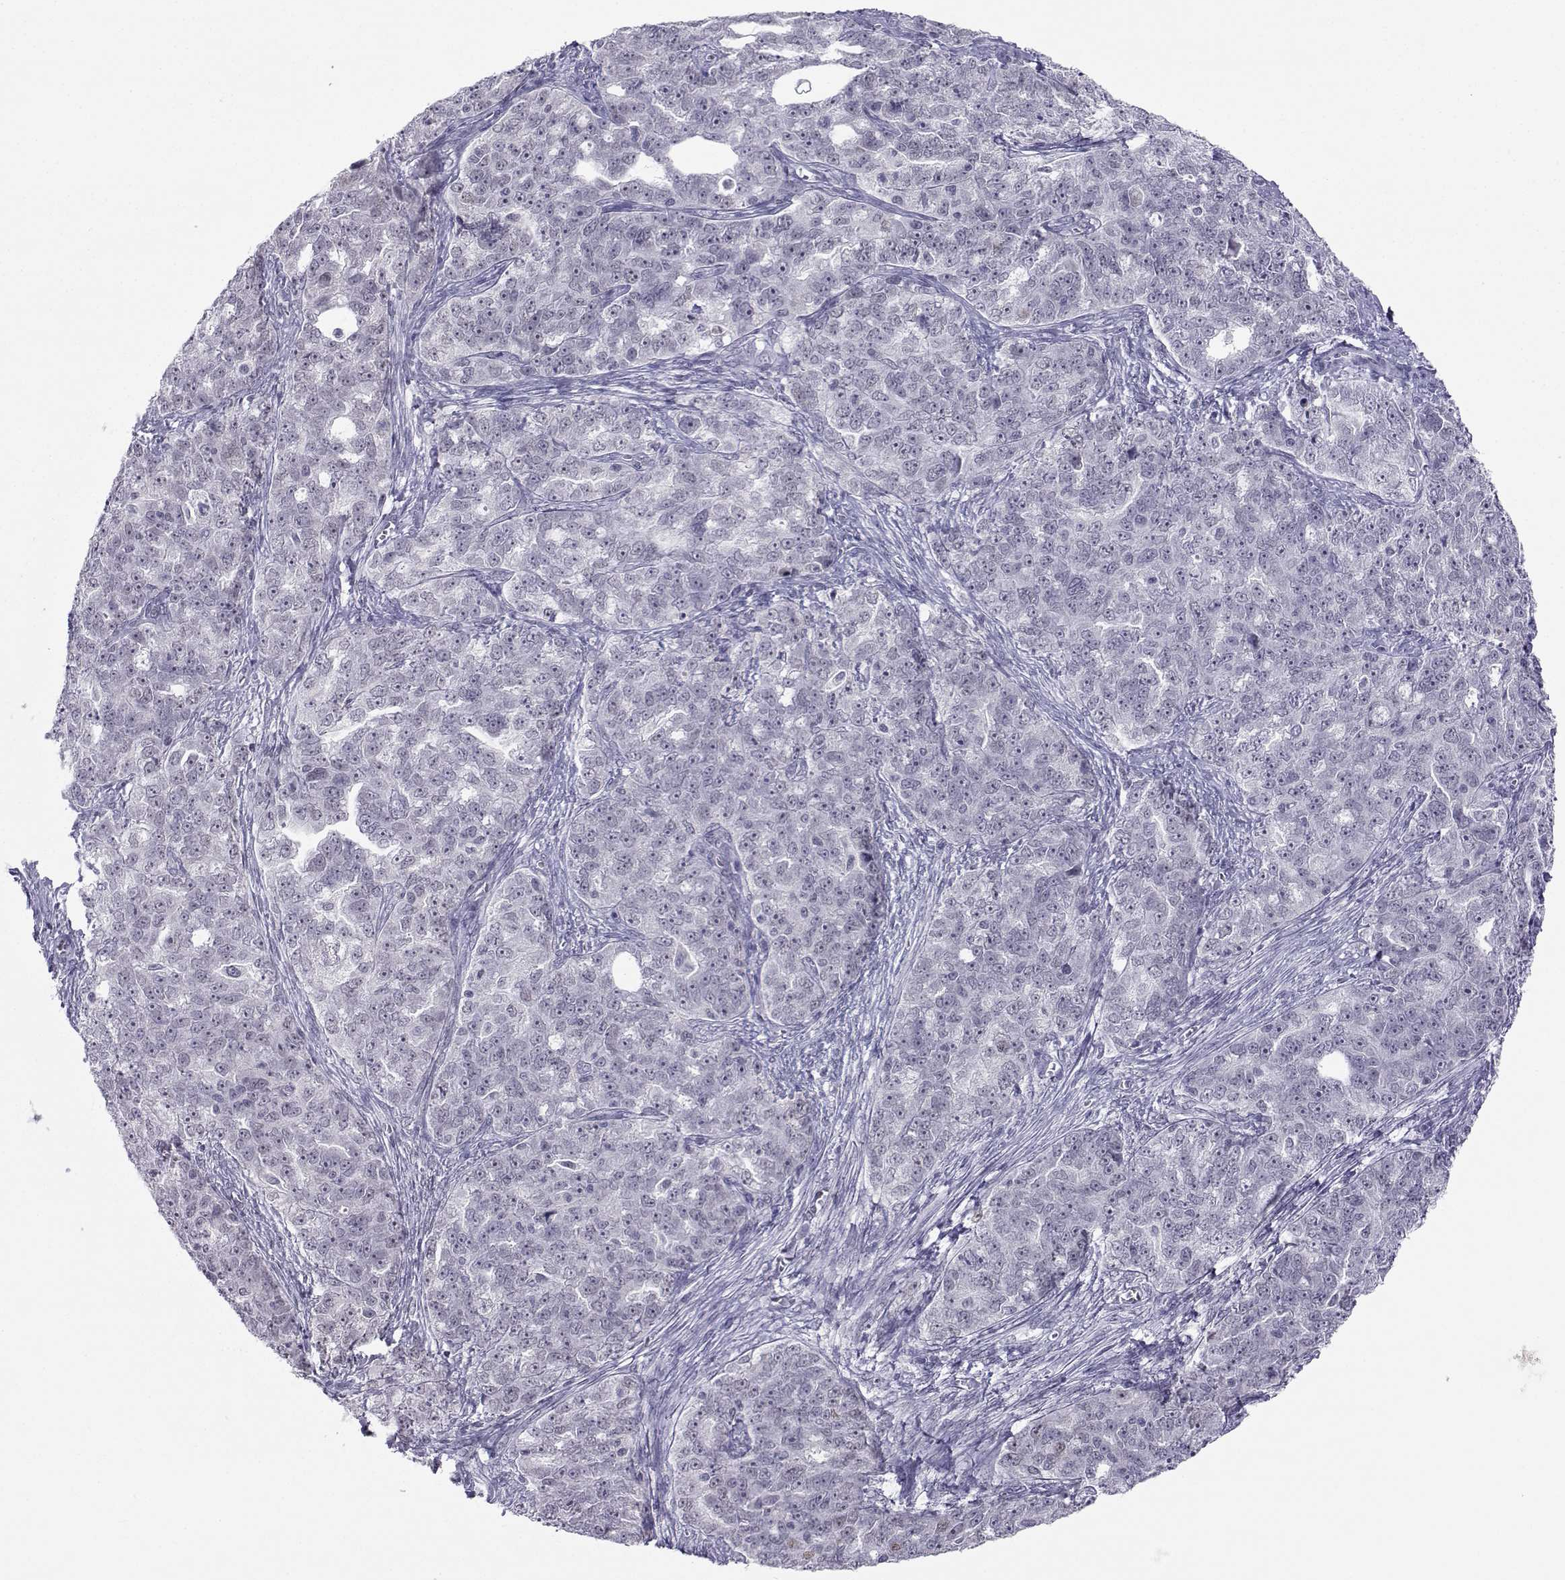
{"staining": {"intensity": "negative", "quantity": "none", "location": "none"}, "tissue": "ovarian cancer", "cell_type": "Tumor cells", "image_type": "cancer", "snomed": [{"axis": "morphology", "description": "Cystadenocarcinoma, serous, NOS"}, {"axis": "topography", "description": "Ovary"}], "caption": "Human ovarian serous cystadenocarcinoma stained for a protein using immunohistochemistry shows no staining in tumor cells.", "gene": "MED26", "patient": {"sex": "female", "age": 51}}